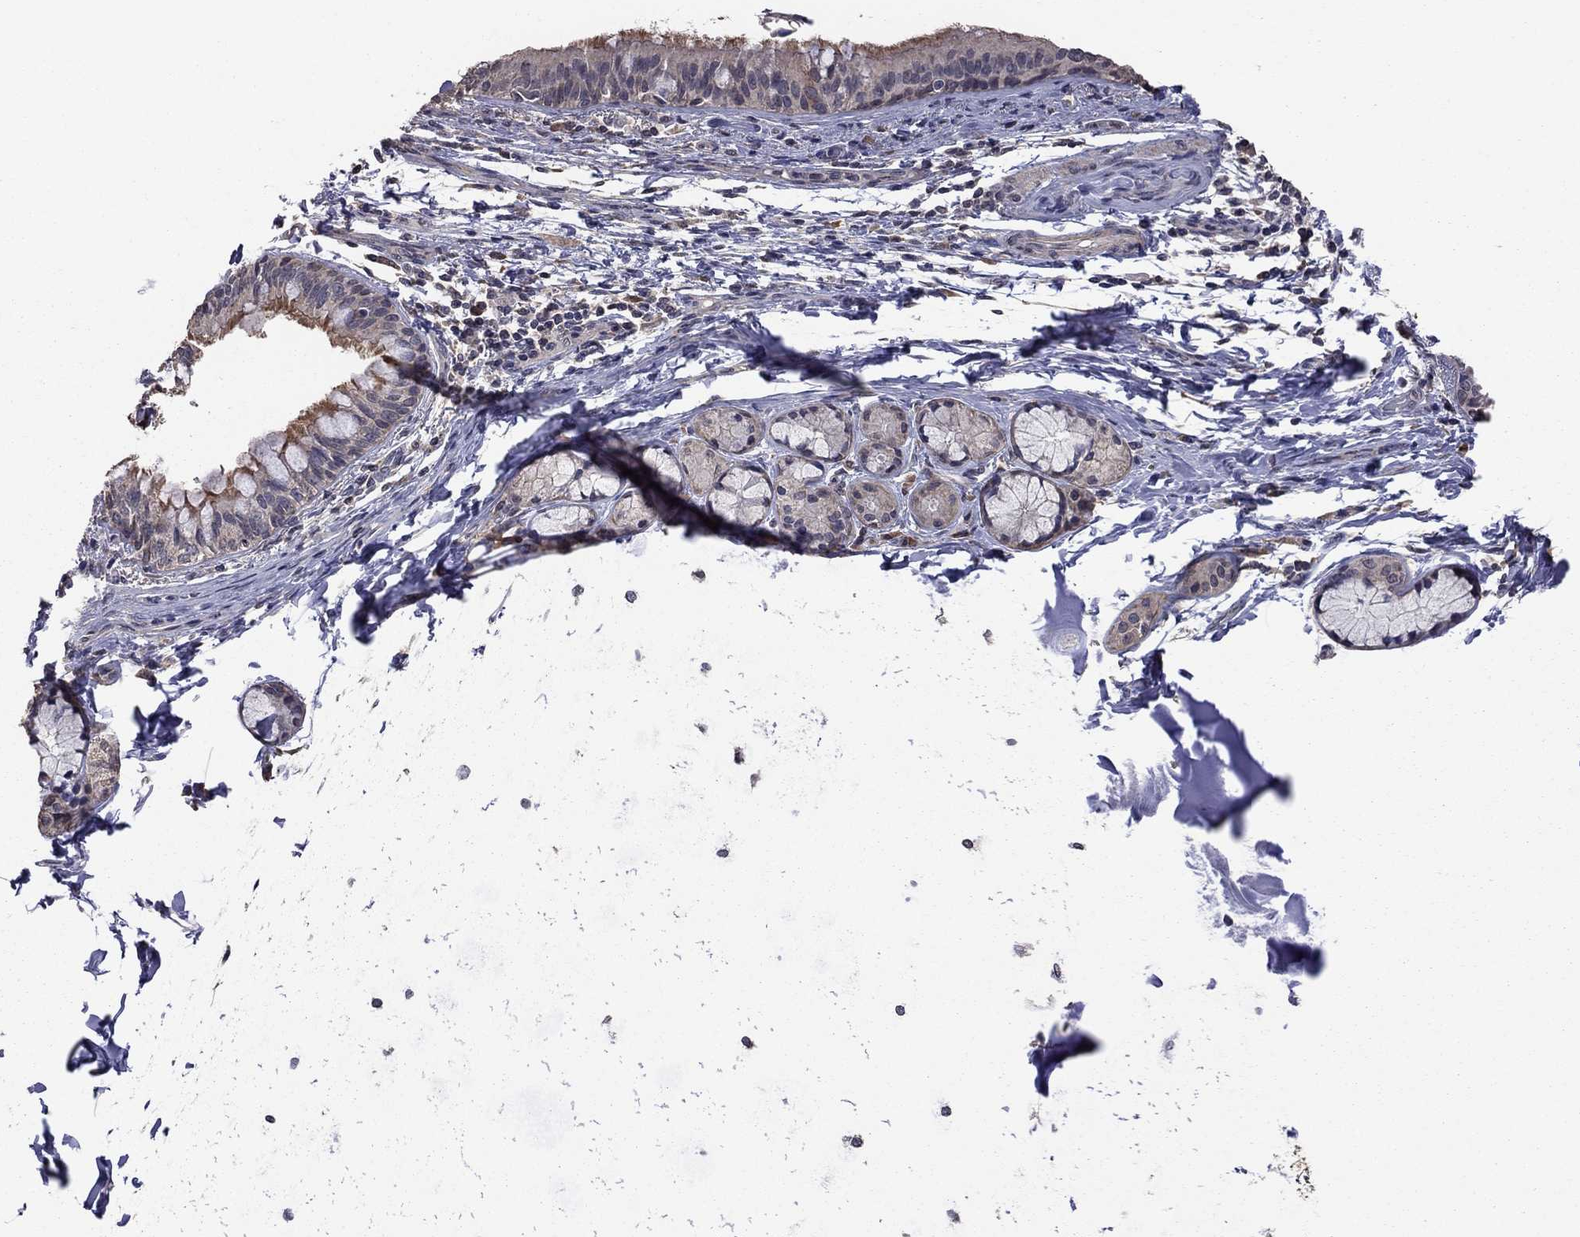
{"staining": {"intensity": "strong", "quantity": "<25%", "location": "cytoplasmic/membranous"}, "tissue": "bronchus", "cell_type": "Respiratory epithelial cells", "image_type": "normal", "snomed": [{"axis": "morphology", "description": "Normal tissue, NOS"}, {"axis": "morphology", "description": "Squamous cell carcinoma, NOS"}, {"axis": "topography", "description": "Bronchus"}, {"axis": "topography", "description": "Lung"}], "caption": "IHC image of benign bronchus stained for a protein (brown), which displays medium levels of strong cytoplasmic/membranous staining in approximately <25% of respiratory epithelial cells.", "gene": "TSNARE1", "patient": {"sex": "male", "age": 69}}